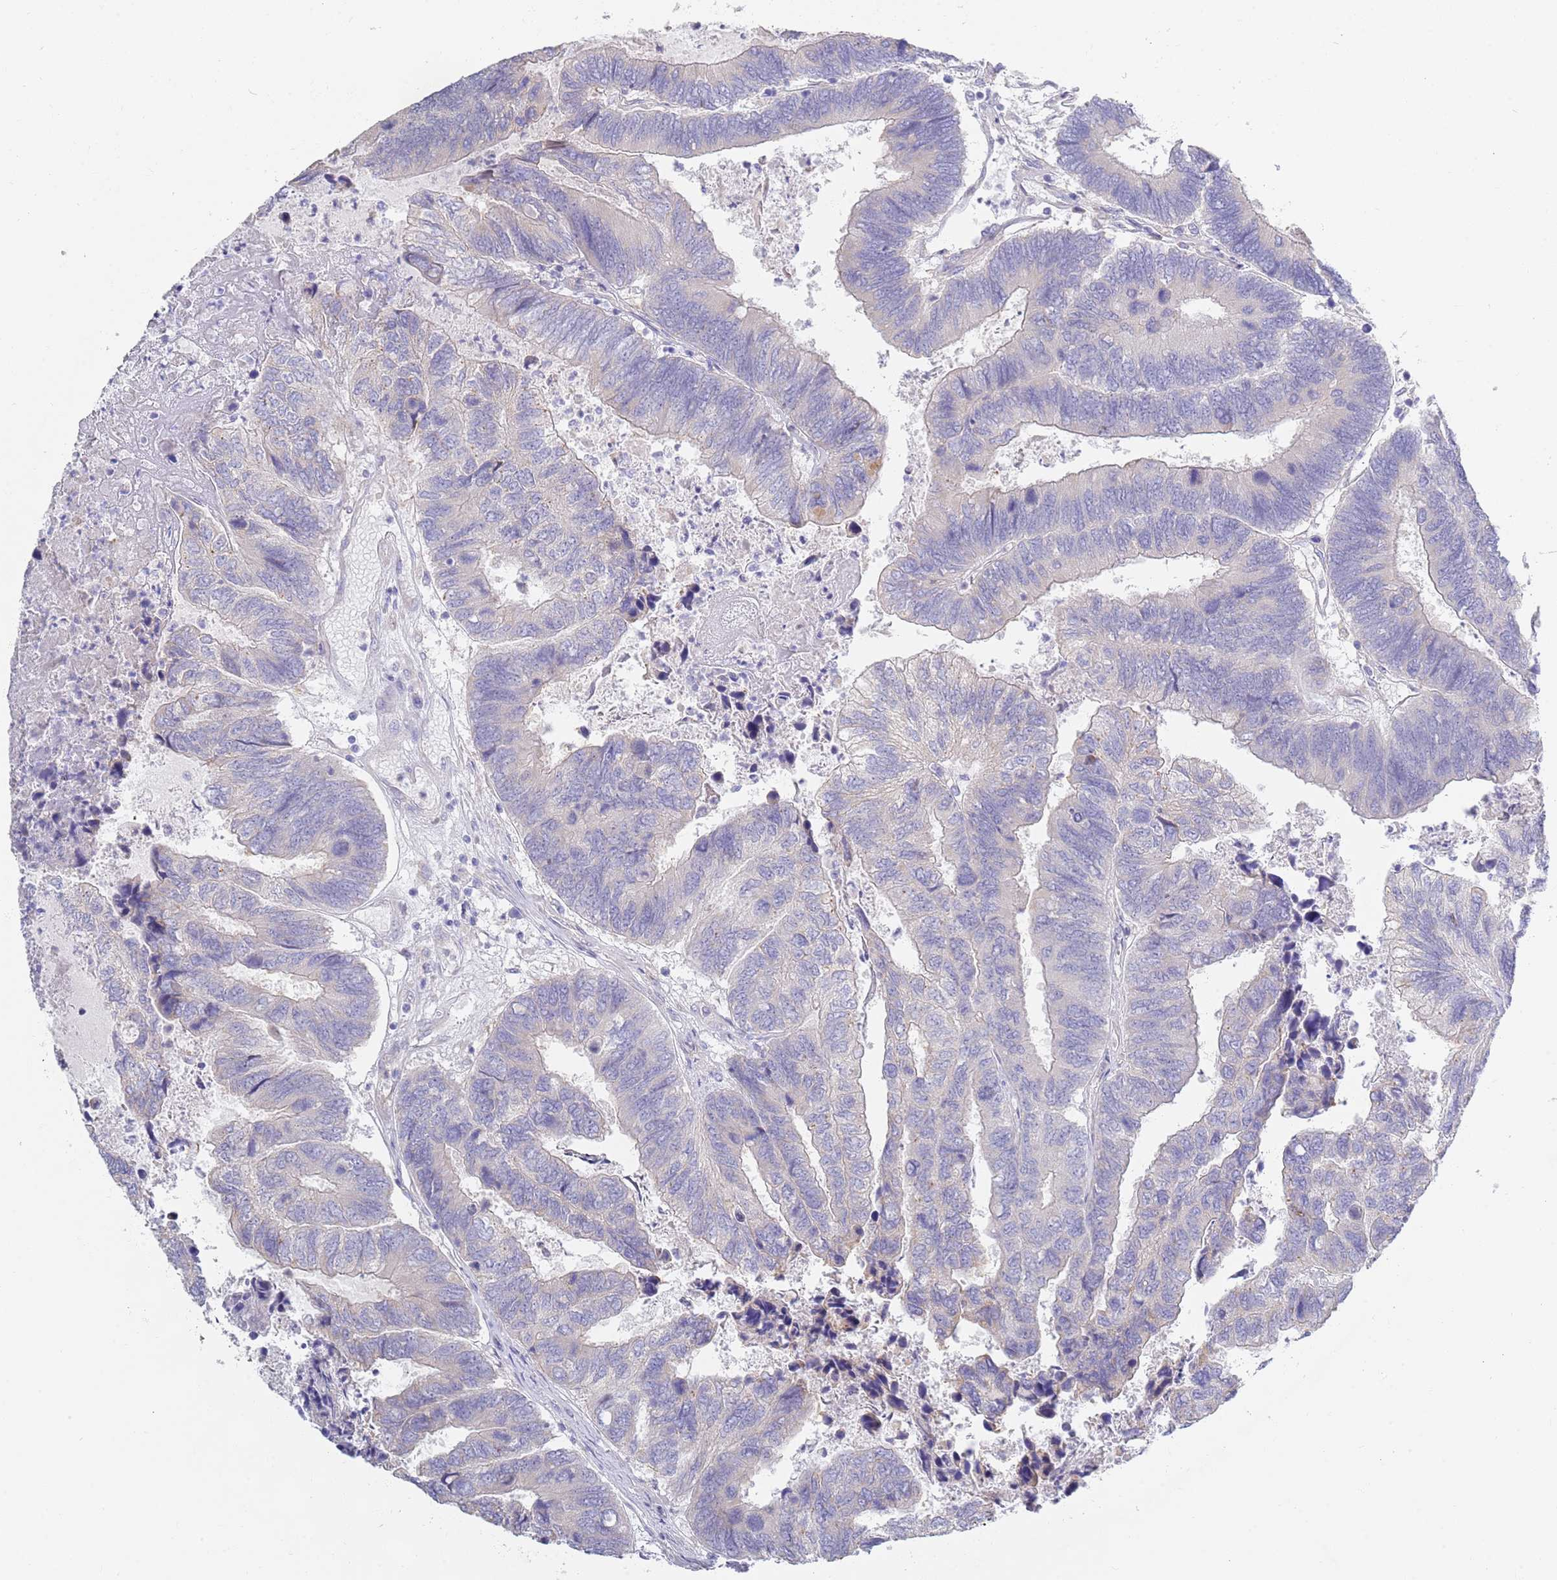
{"staining": {"intensity": "negative", "quantity": "none", "location": "none"}, "tissue": "colorectal cancer", "cell_type": "Tumor cells", "image_type": "cancer", "snomed": [{"axis": "morphology", "description": "Adenocarcinoma, NOS"}, {"axis": "topography", "description": "Colon"}], "caption": "A photomicrograph of colorectal cancer stained for a protein displays no brown staining in tumor cells. (Stains: DAB IHC with hematoxylin counter stain, Microscopy: brightfield microscopy at high magnification).", "gene": "CCDC149", "patient": {"sex": "female", "age": 67}}